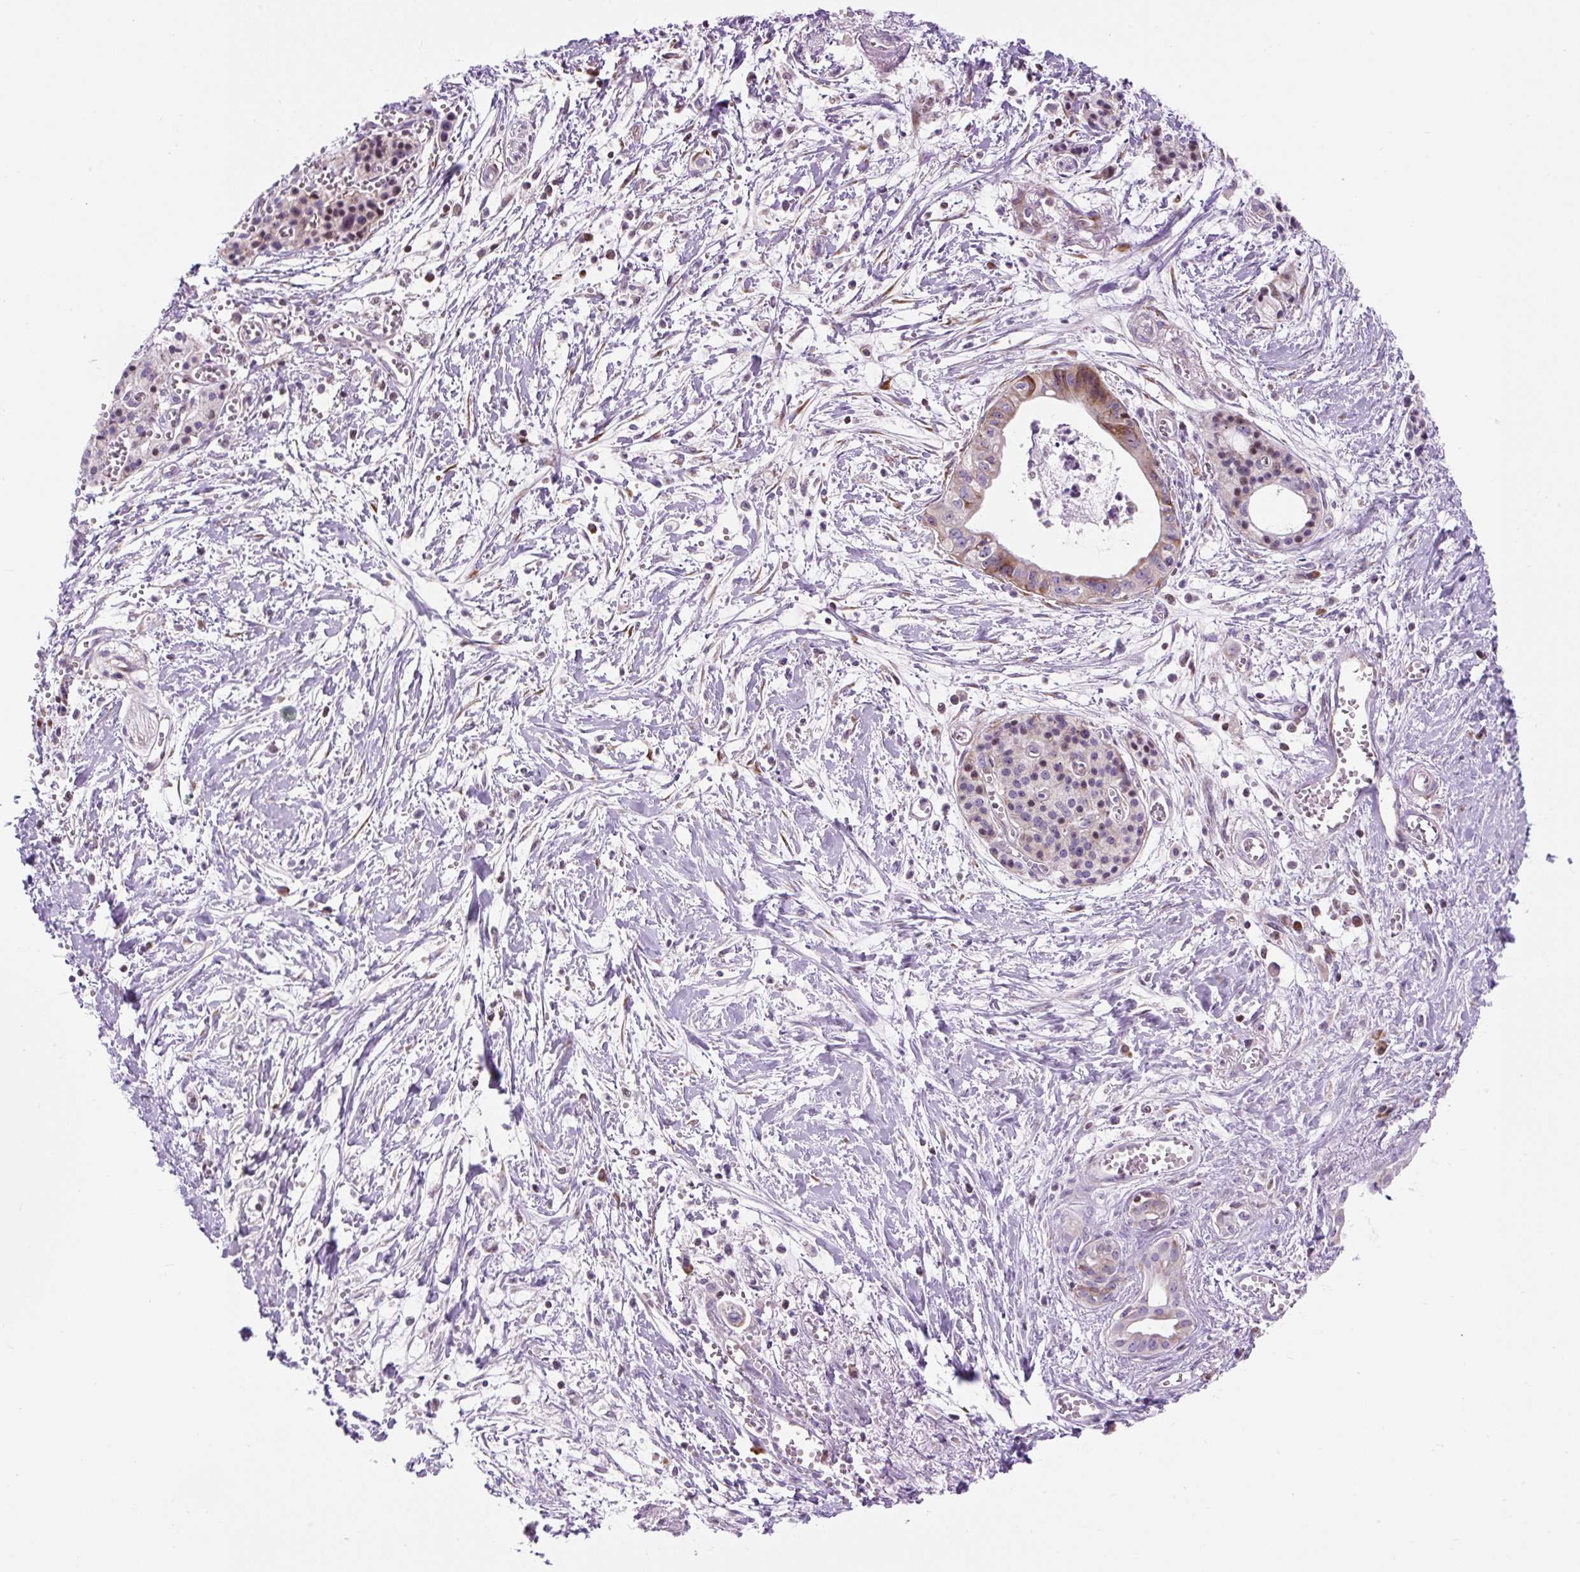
{"staining": {"intensity": "moderate", "quantity": "<25%", "location": "cytoplasmic/membranous"}, "tissue": "pancreatic cancer", "cell_type": "Tumor cells", "image_type": "cancer", "snomed": [{"axis": "morphology", "description": "Adenocarcinoma, NOS"}, {"axis": "topography", "description": "Pancreas"}], "caption": "A high-resolution image shows IHC staining of pancreatic cancer, which displays moderate cytoplasmic/membranous expression in approximately <25% of tumor cells.", "gene": "CISD3", "patient": {"sex": "male", "age": 71}}